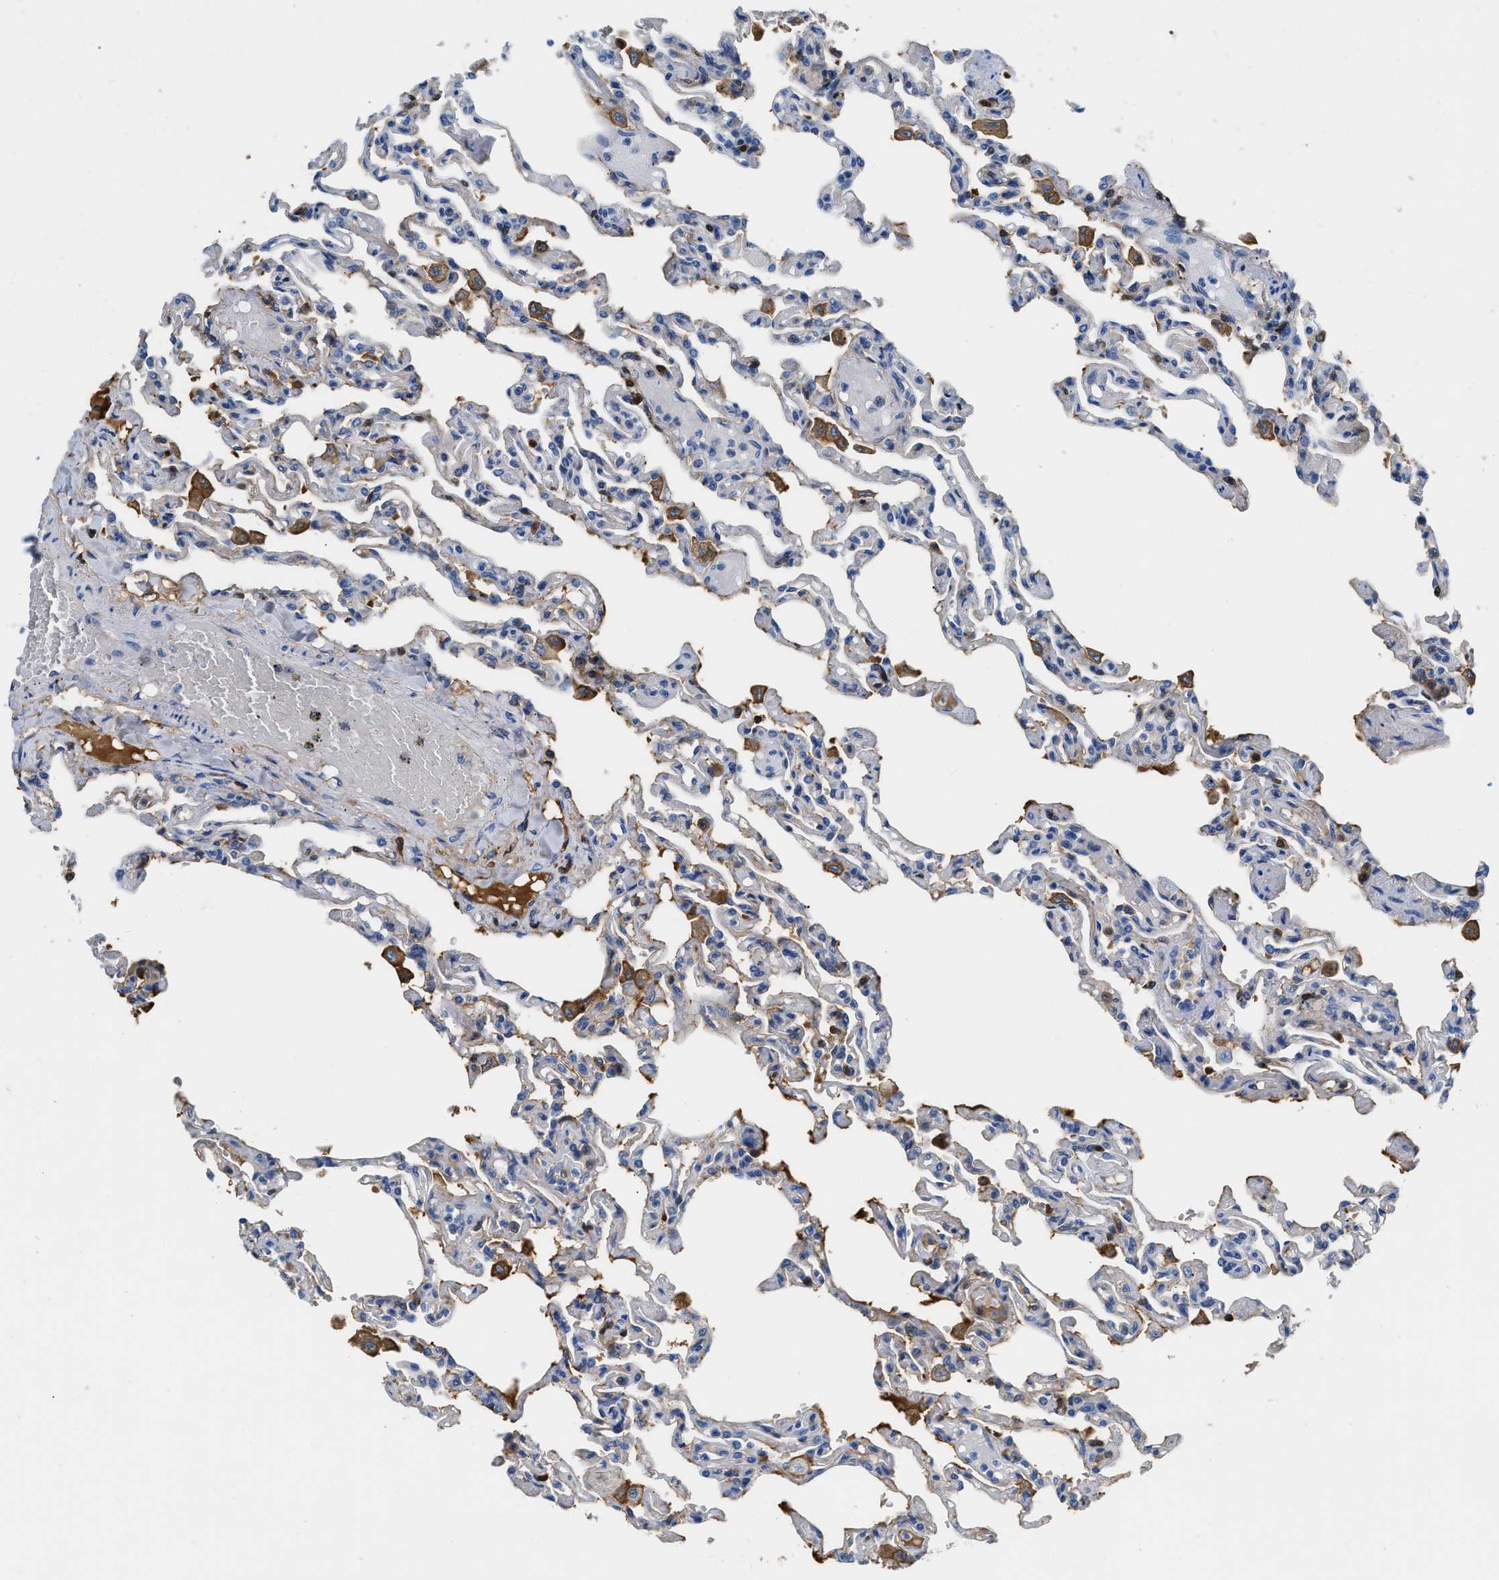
{"staining": {"intensity": "moderate", "quantity": "<25%", "location": "cytoplasmic/membranous"}, "tissue": "lung", "cell_type": "Alveolar cells", "image_type": "normal", "snomed": [{"axis": "morphology", "description": "Normal tissue, NOS"}, {"axis": "topography", "description": "Lung"}], "caption": "This is a histology image of immunohistochemistry (IHC) staining of normal lung, which shows moderate expression in the cytoplasmic/membranous of alveolar cells.", "gene": "GC", "patient": {"sex": "male", "age": 21}}